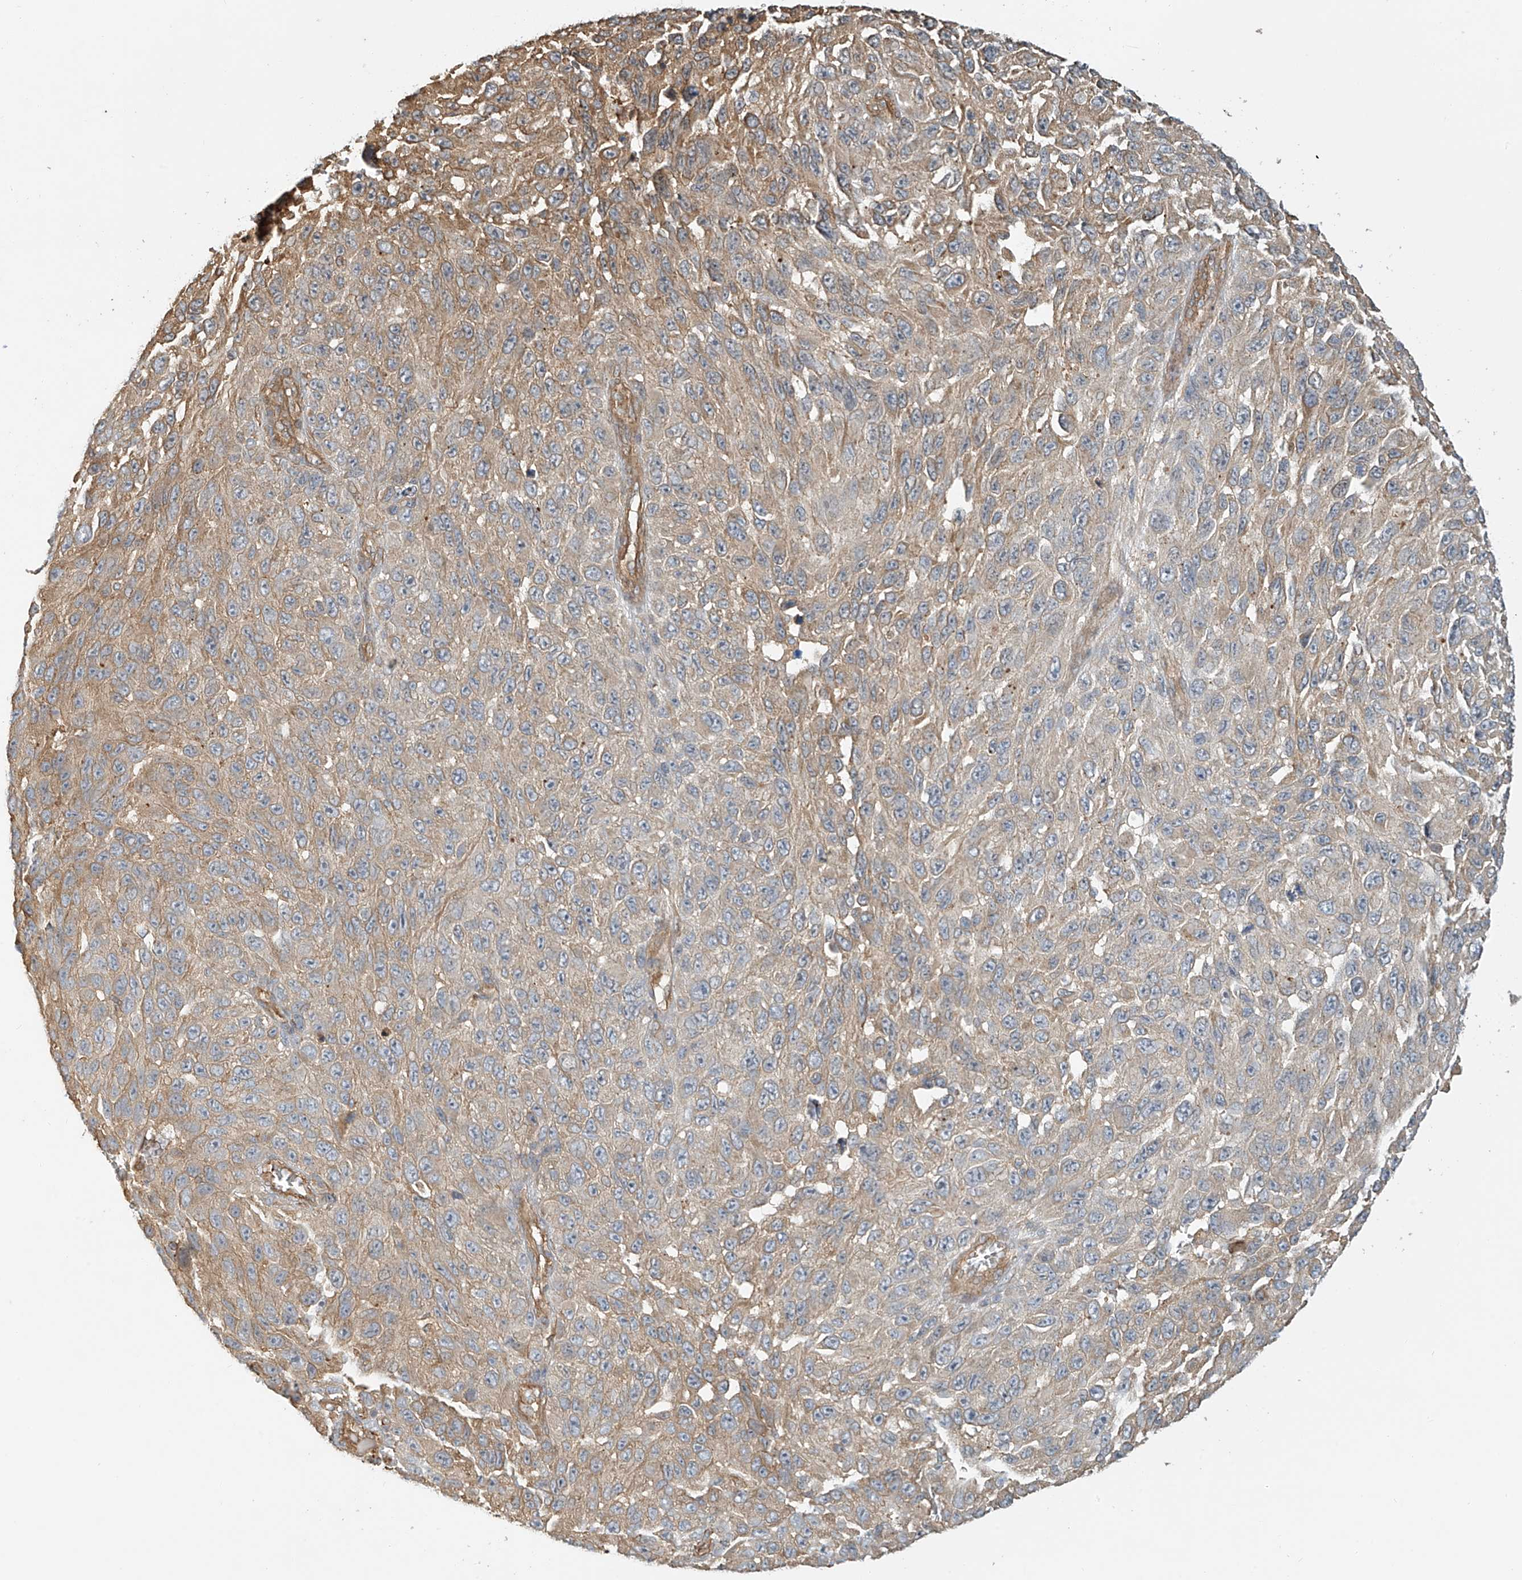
{"staining": {"intensity": "weak", "quantity": "25%-75%", "location": "cytoplasmic/membranous"}, "tissue": "melanoma", "cell_type": "Tumor cells", "image_type": "cancer", "snomed": [{"axis": "morphology", "description": "Malignant melanoma, NOS"}, {"axis": "topography", "description": "Skin"}], "caption": "The immunohistochemical stain labels weak cytoplasmic/membranous positivity in tumor cells of malignant melanoma tissue. (Brightfield microscopy of DAB IHC at high magnification).", "gene": "CSMD3", "patient": {"sex": "female", "age": 96}}